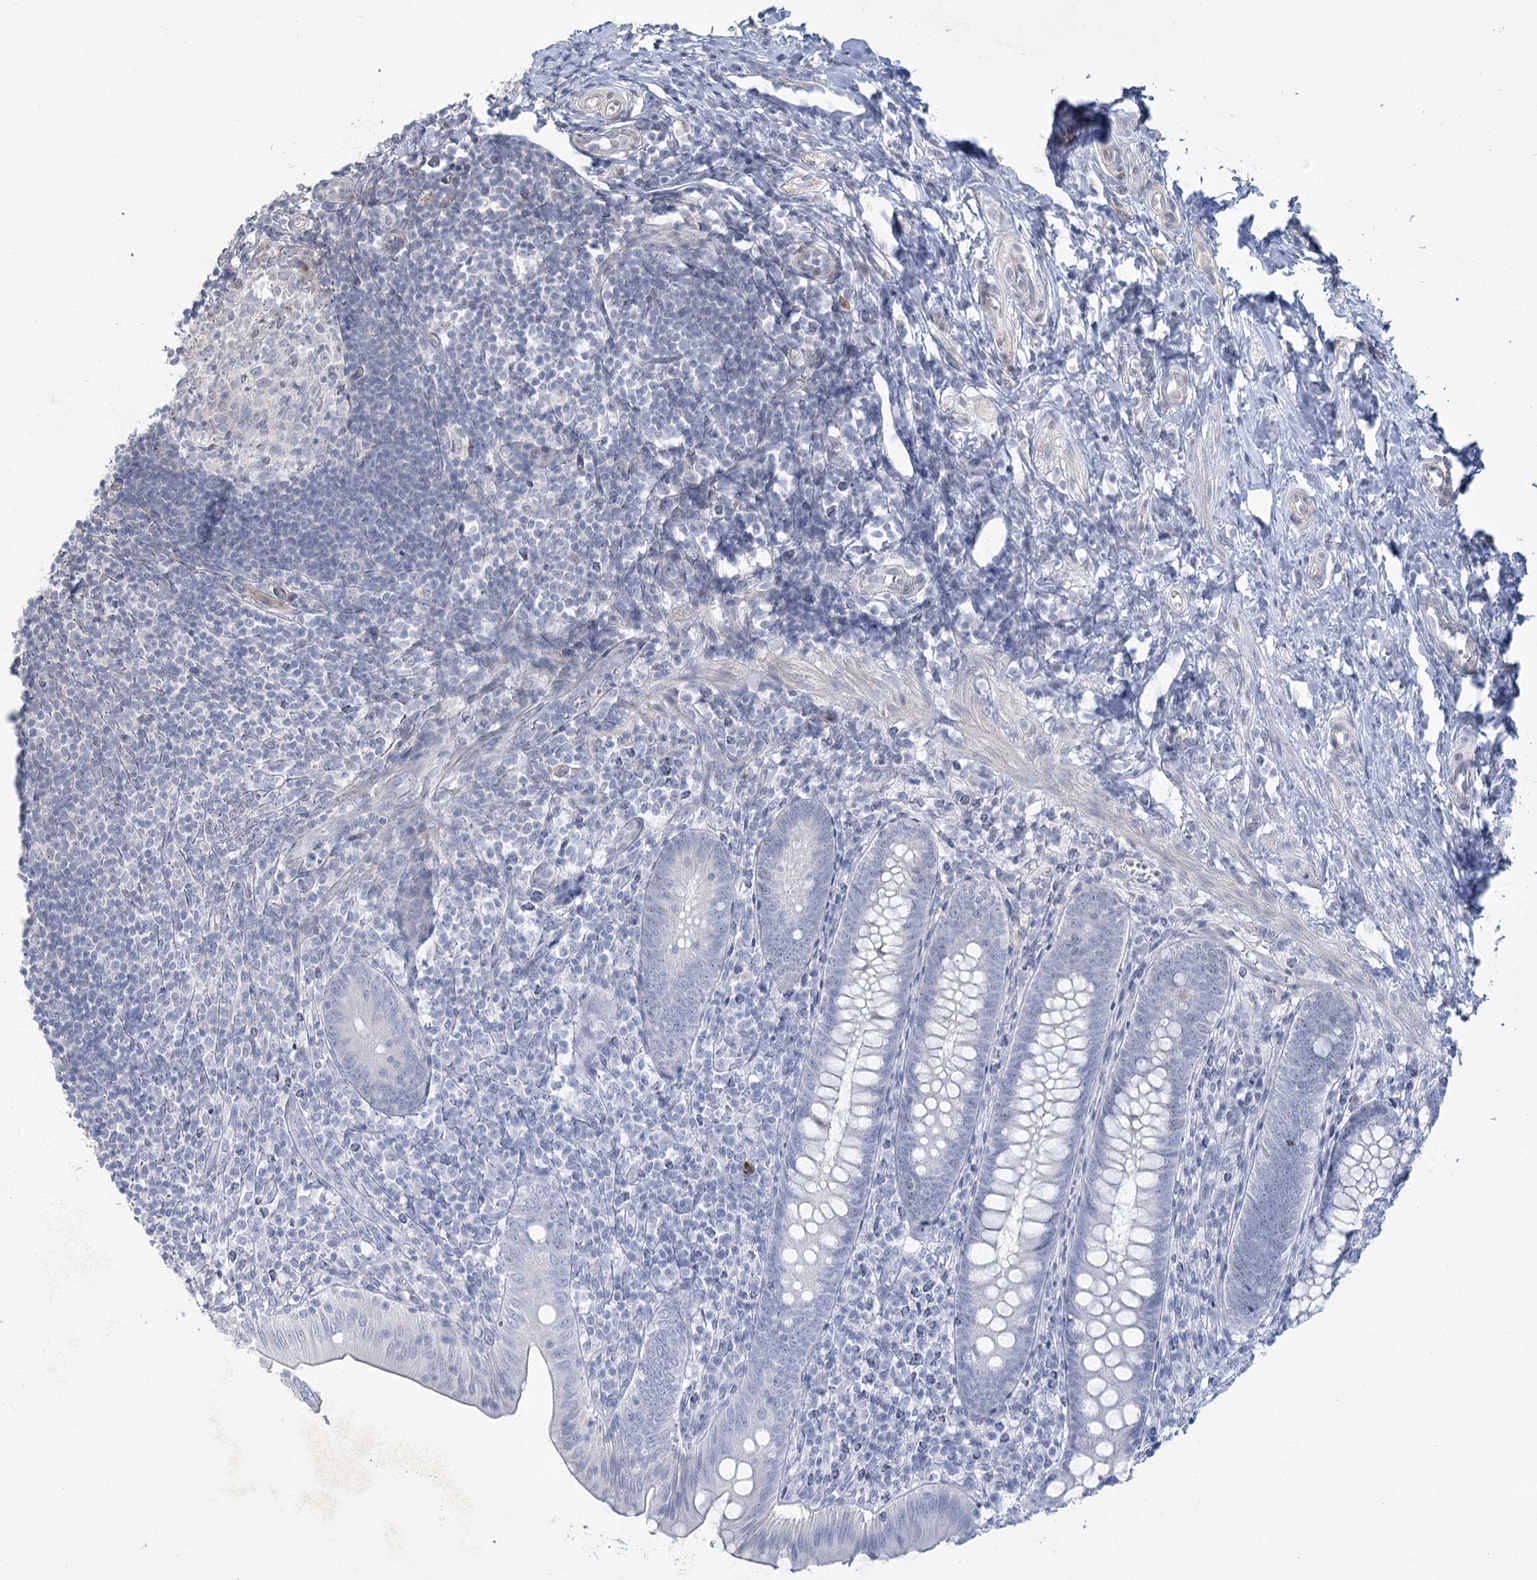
{"staining": {"intensity": "negative", "quantity": "none", "location": "none"}, "tissue": "appendix", "cell_type": "Glandular cells", "image_type": "normal", "snomed": [{"axis": "morphology", "description": "Normal tissue, NOS"}, {"axis": "topography", "description": "Appendix"}], "caption": "The photomicrograph displays no significant staining in glandular cells of appendix. (DAB immunohistochemistry with hematoxylin counter stain).", "gene": "ABITRAM", "patient": {"sex": "male", "age": 14}}